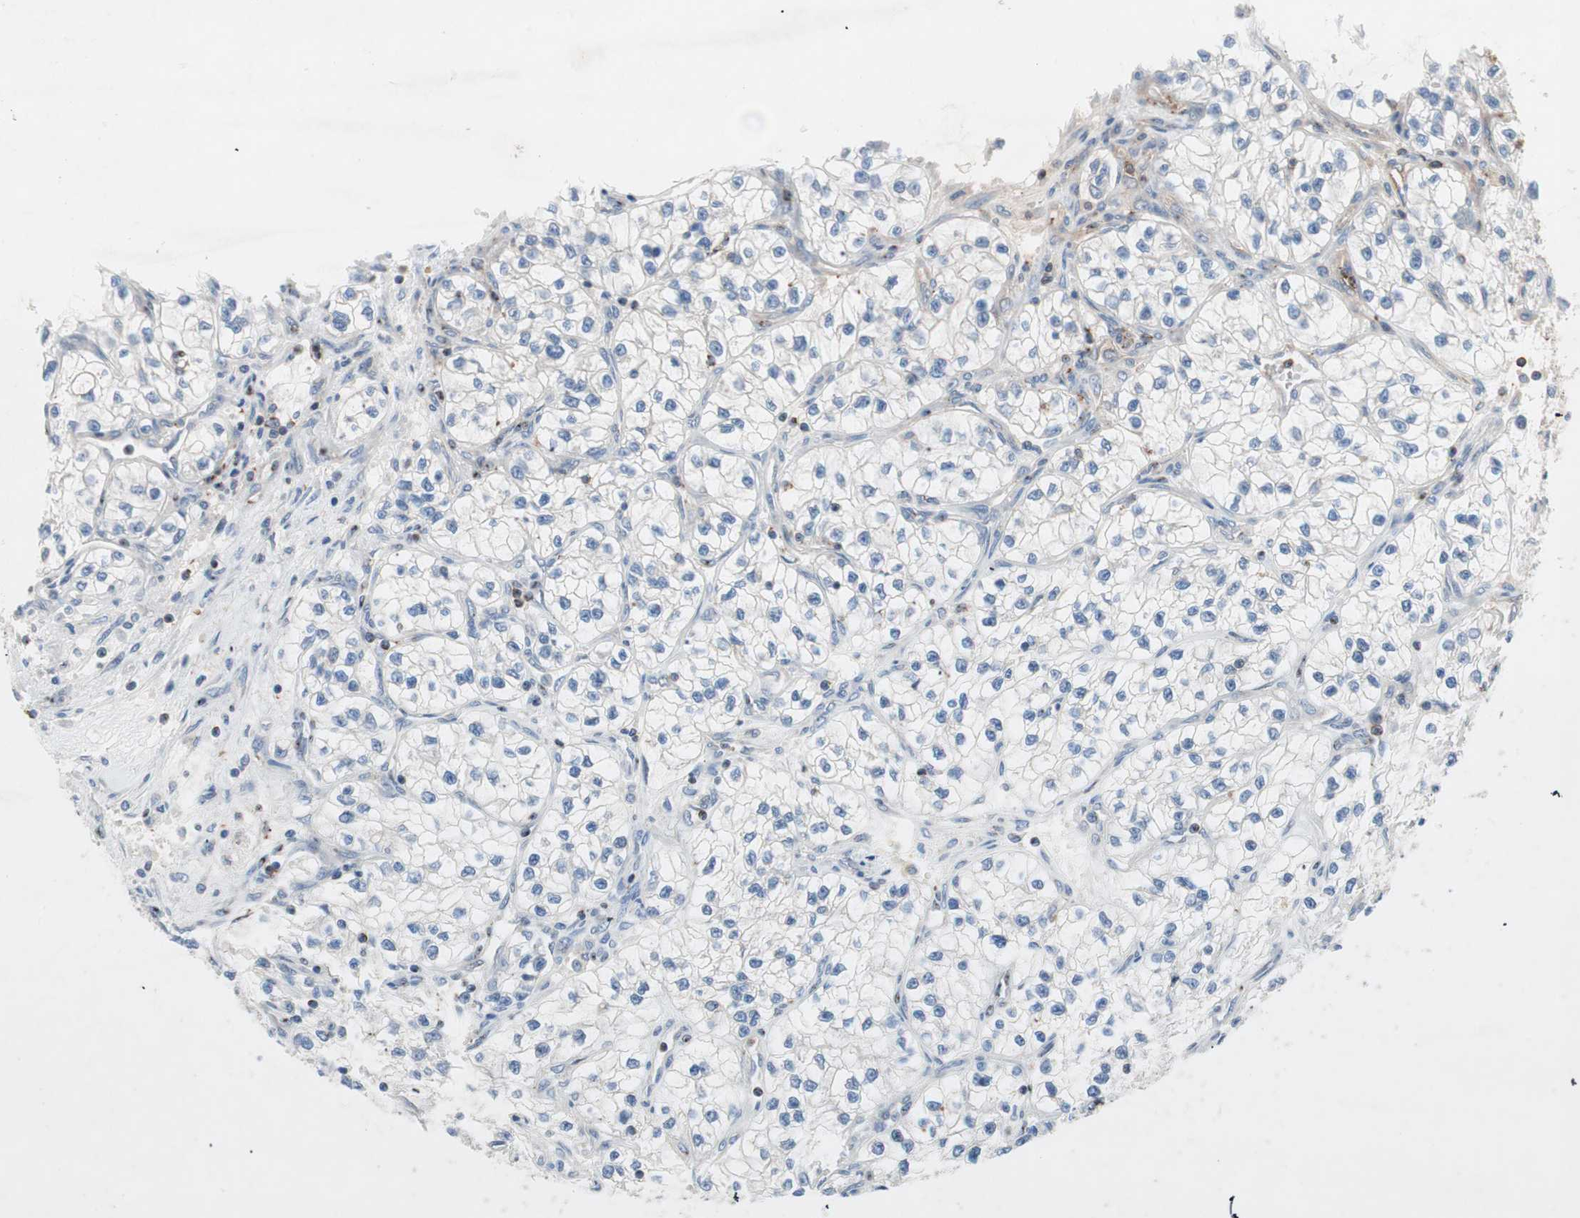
{"staining": {"intensity": "negative", "quantity": "none", "location": "none"}, "tissue": "renal cancer", "cell_type": "Tumor cells", "image_type": "cancer", "snomed": [{"axis": "morphology", "description": "Adenocarcinoma, NOS"}, {"axis": "topography", "description": "Kidney"}], "caption": "Immunohistochemical staining of human renal cancer (adenocarcinoma) reveals no significant staining in tumor cells.", "gene": "GALT", "patient": {"sex": "female", "age": 57}}